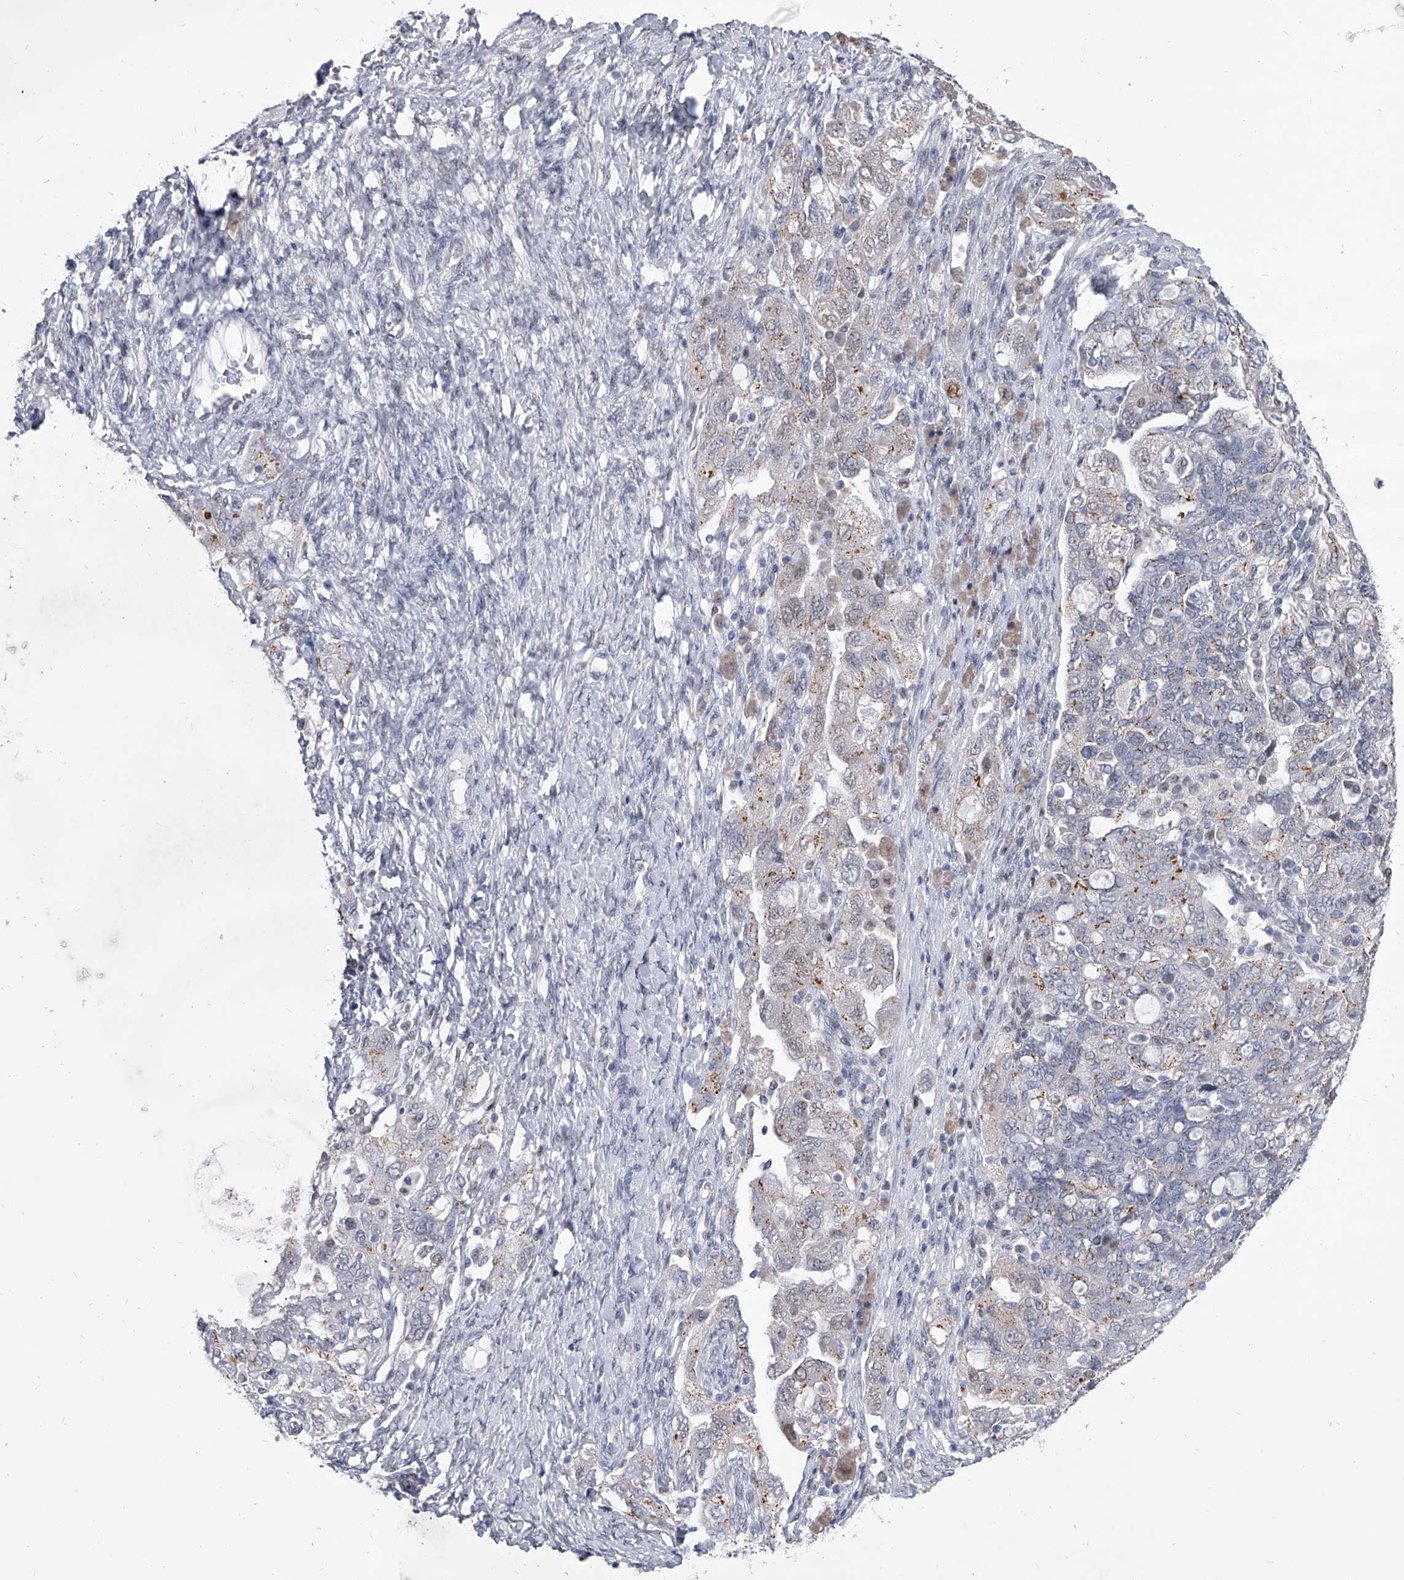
{"staining": {"intensity": "weak", "quantity": "25%-75%", "location": "cytoplasmic/membranous"}, "tissue": "ovarian cancer", "cell_type": "Tumor cells", "image_type": "cancer", "snomed": [{"axis": "morphology", "description": "Carcinoma, NOS"}, {"axis": "morphology", "description": "Cystadenocarcinoma, serous, NOS"}, {"axis": "topography", "description": "Ovary"}], "caption": "Brown immunohistochemical staining in ovarian cancer (carcinoma) exhibits weak cytoplasmic/membranous staining in approximately 25%-75% of tumor cells. The staining is performed using DAB (3,3'-diaminobenzidine) brown chromogen to label protein expression. The nuclei are counter-stained blue using hematoxylin.", "gene": "EVA1C", "patient": {"sex": "female", "age": 69}}